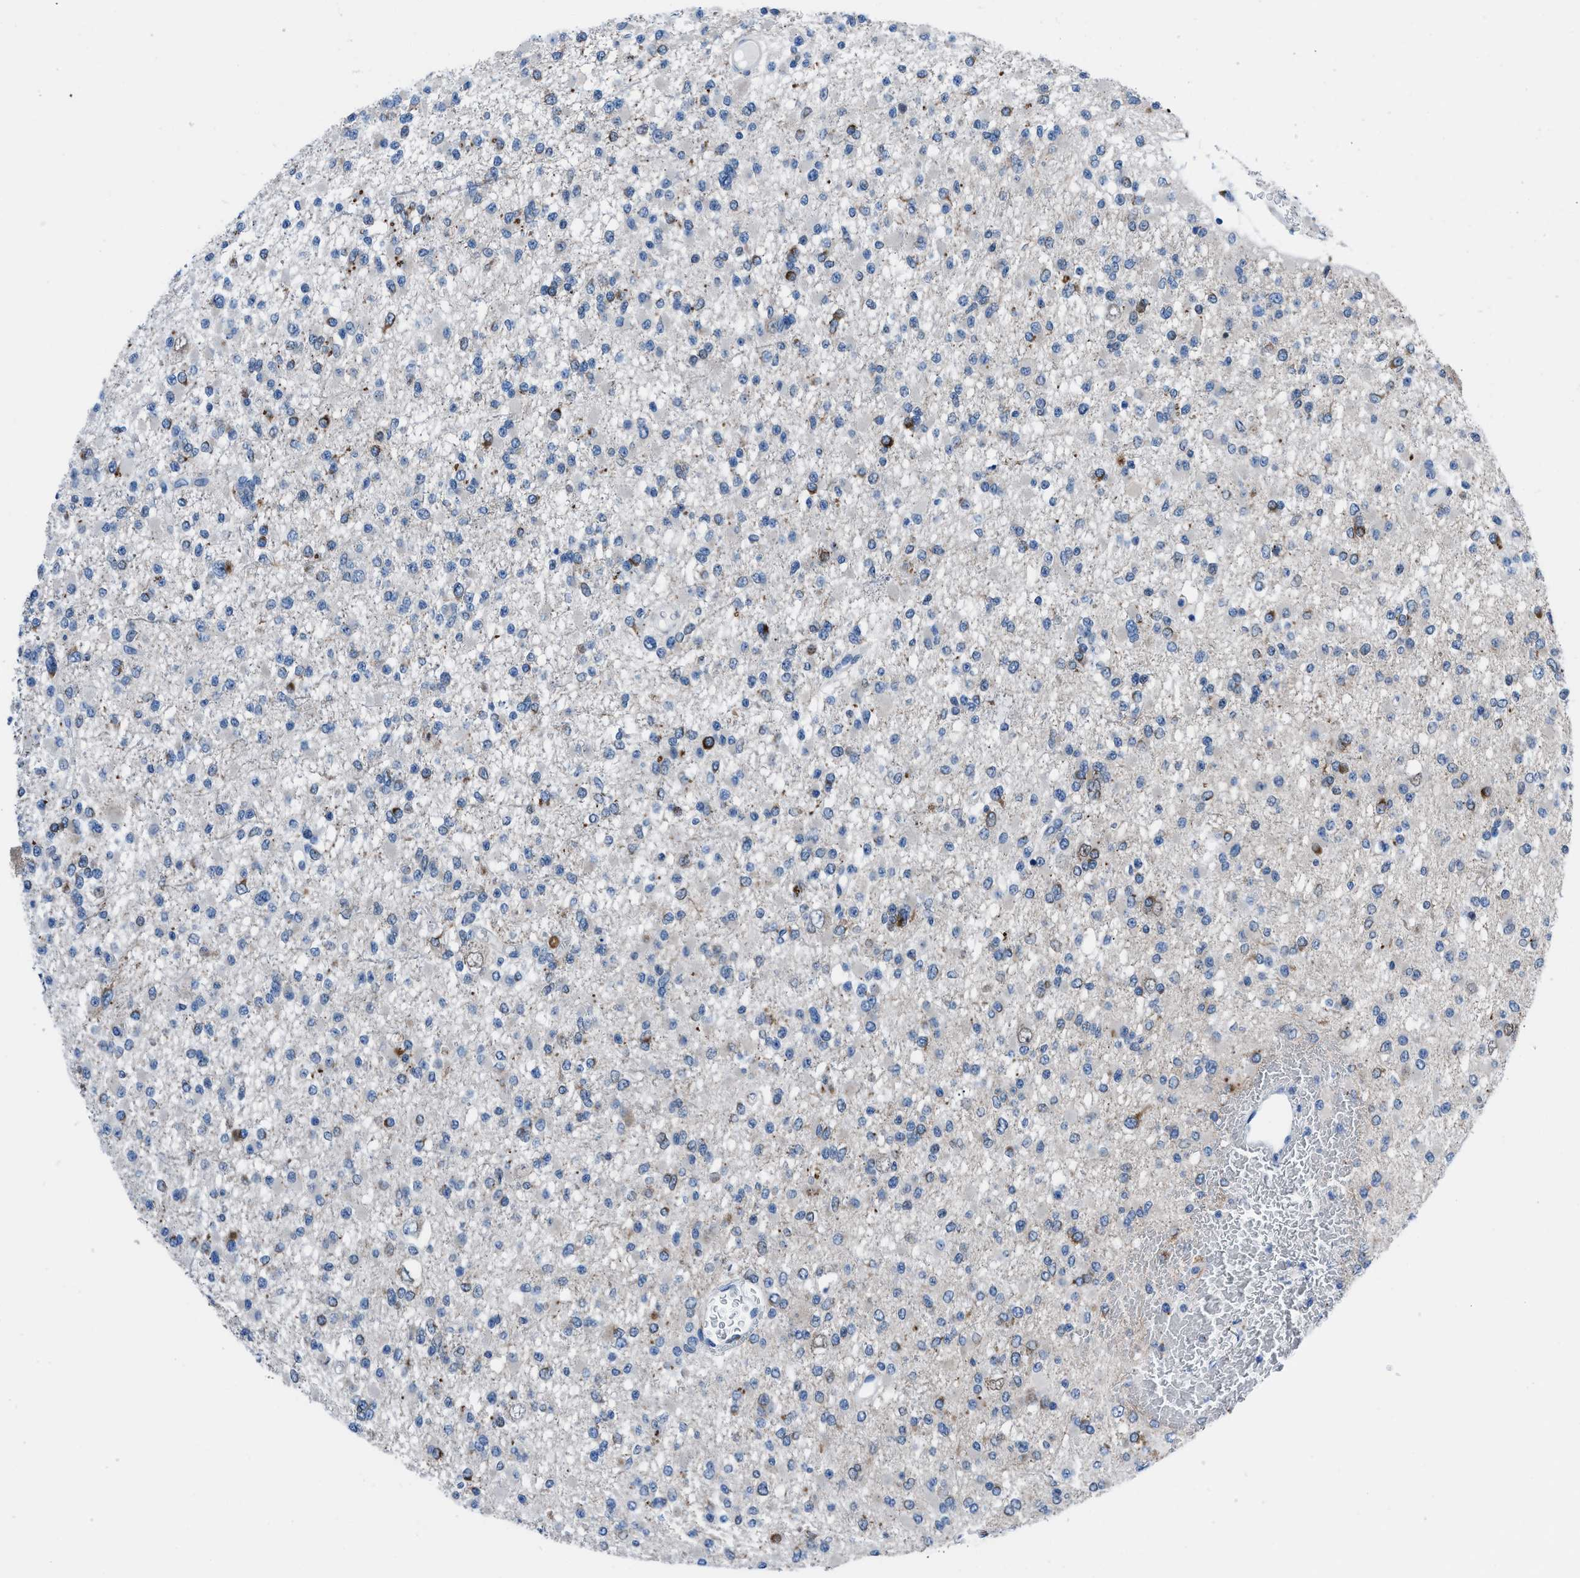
{"staining": {"intensity": "negative", "quantity": "none", "location": "none"}, "tissue": "glioma", "cell_type": "Tumor cells", "image_type": "cancer", "snomed": [{"axis": "morphology", "description": "Glioma, malignant, Low grade"}, {"axis": "topography", "description": "Brain"}], "caption": "Immunohistochemical staining of human malignant low-grade glioma exhibits no significant staining in tumor cells. (DAB IHC with hematoxylin counter stain).", "gene": "UAP1", "patient": {"sex": "female", "age": 22}}